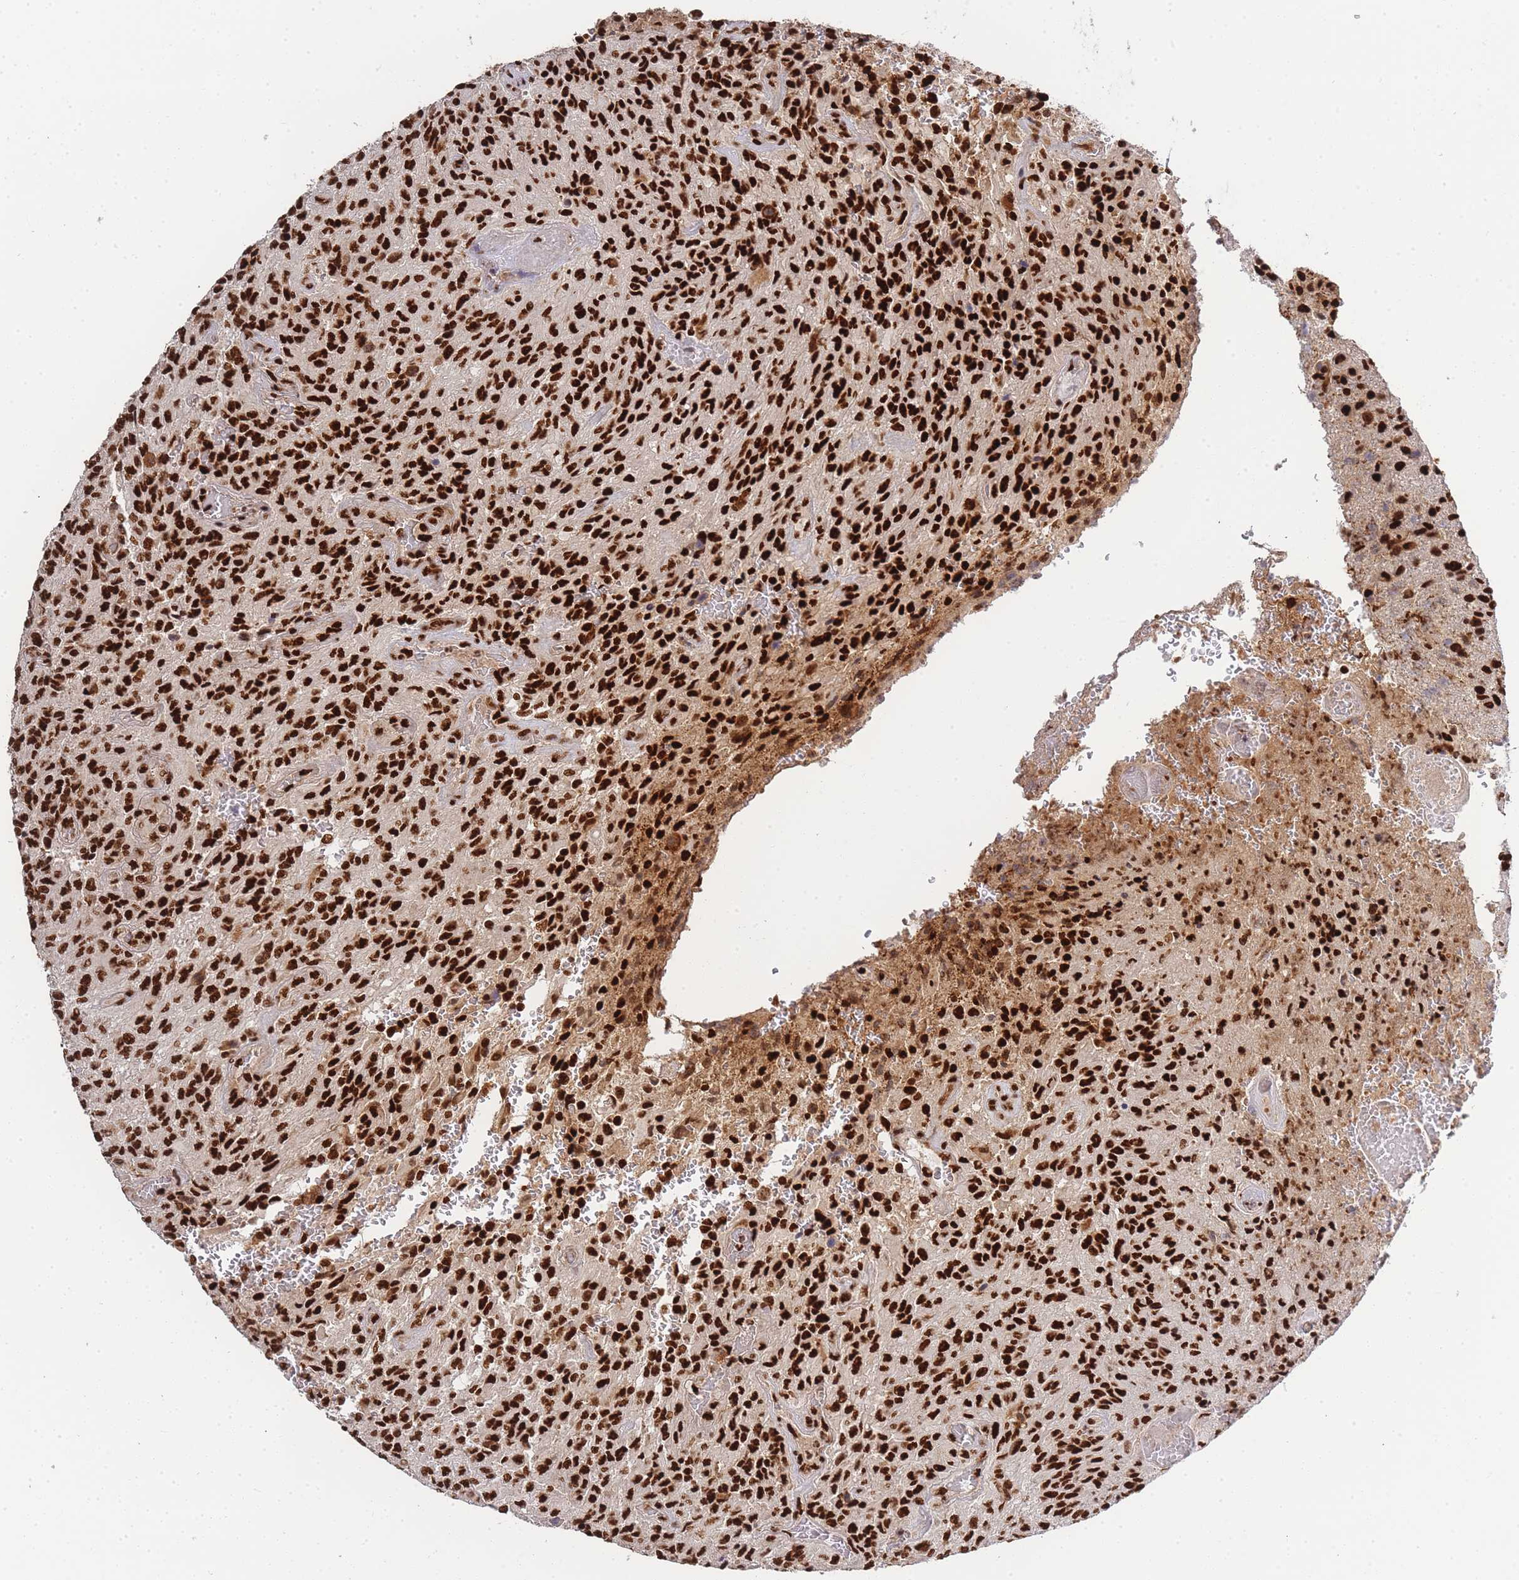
{"staining": {"intensity": "strong", "quantity": ">75%", "location": "nuclear"}, "tissue": "glioma", "cell_type": "Tumor cells", "image_type": "cancer", "snomed": [{"axis": "morphology", "description": "Normal tissue, NOS"}, {"axis": "morphology", "description": "Glioma, malignant, High grade"}, {"axis": "topography", "description": "Cerebral cortex"}], "caption": "Glioma tissue reveals strong nuclear staining in approximately >75% of tumor cells The protein is shown in brown color, while the nuclei are stained blue.", "gene": "PRKDC", "patient": {"sex": "male", "age": 56}}